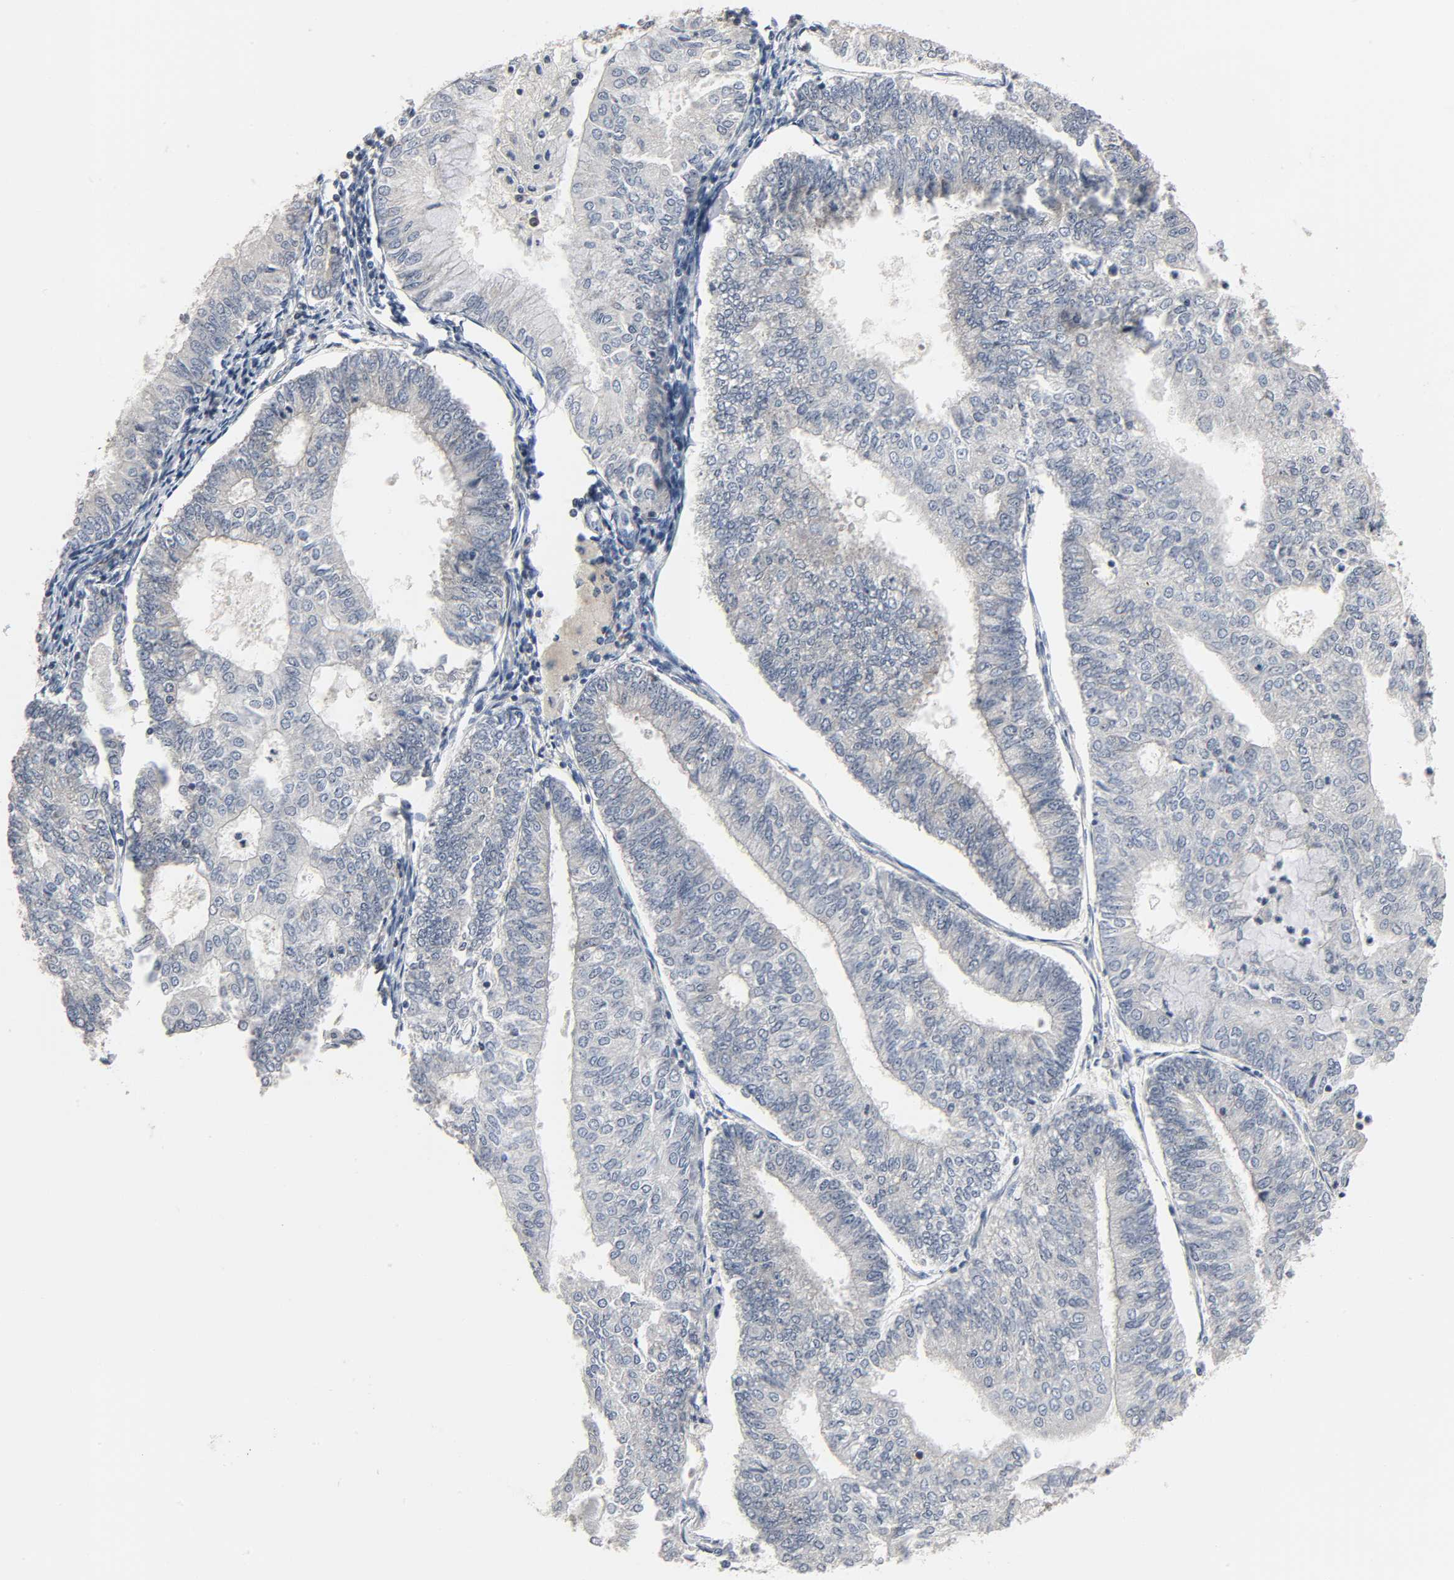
{"staining": {"intensity": "weak", "quantity": "<25%", "location": "cytoplasmic/membranous"}, "tissue": "endometrial cancer", "cell_type": "Tumor cells", "image_type": "cancer", "snomed": [{"axis": "morphology", "description": "Adenocarcinoma, NOS"}, {"axis": "topography", "description": "Endometrium"}], "caption": "IHC histopathology image of adenocarcinoma (endometrial) stained for a protein (brown), which shows no expression in tumor cells.", "gene": "PLEKHA2", "patient": {"sex": "female", "age": 59}}